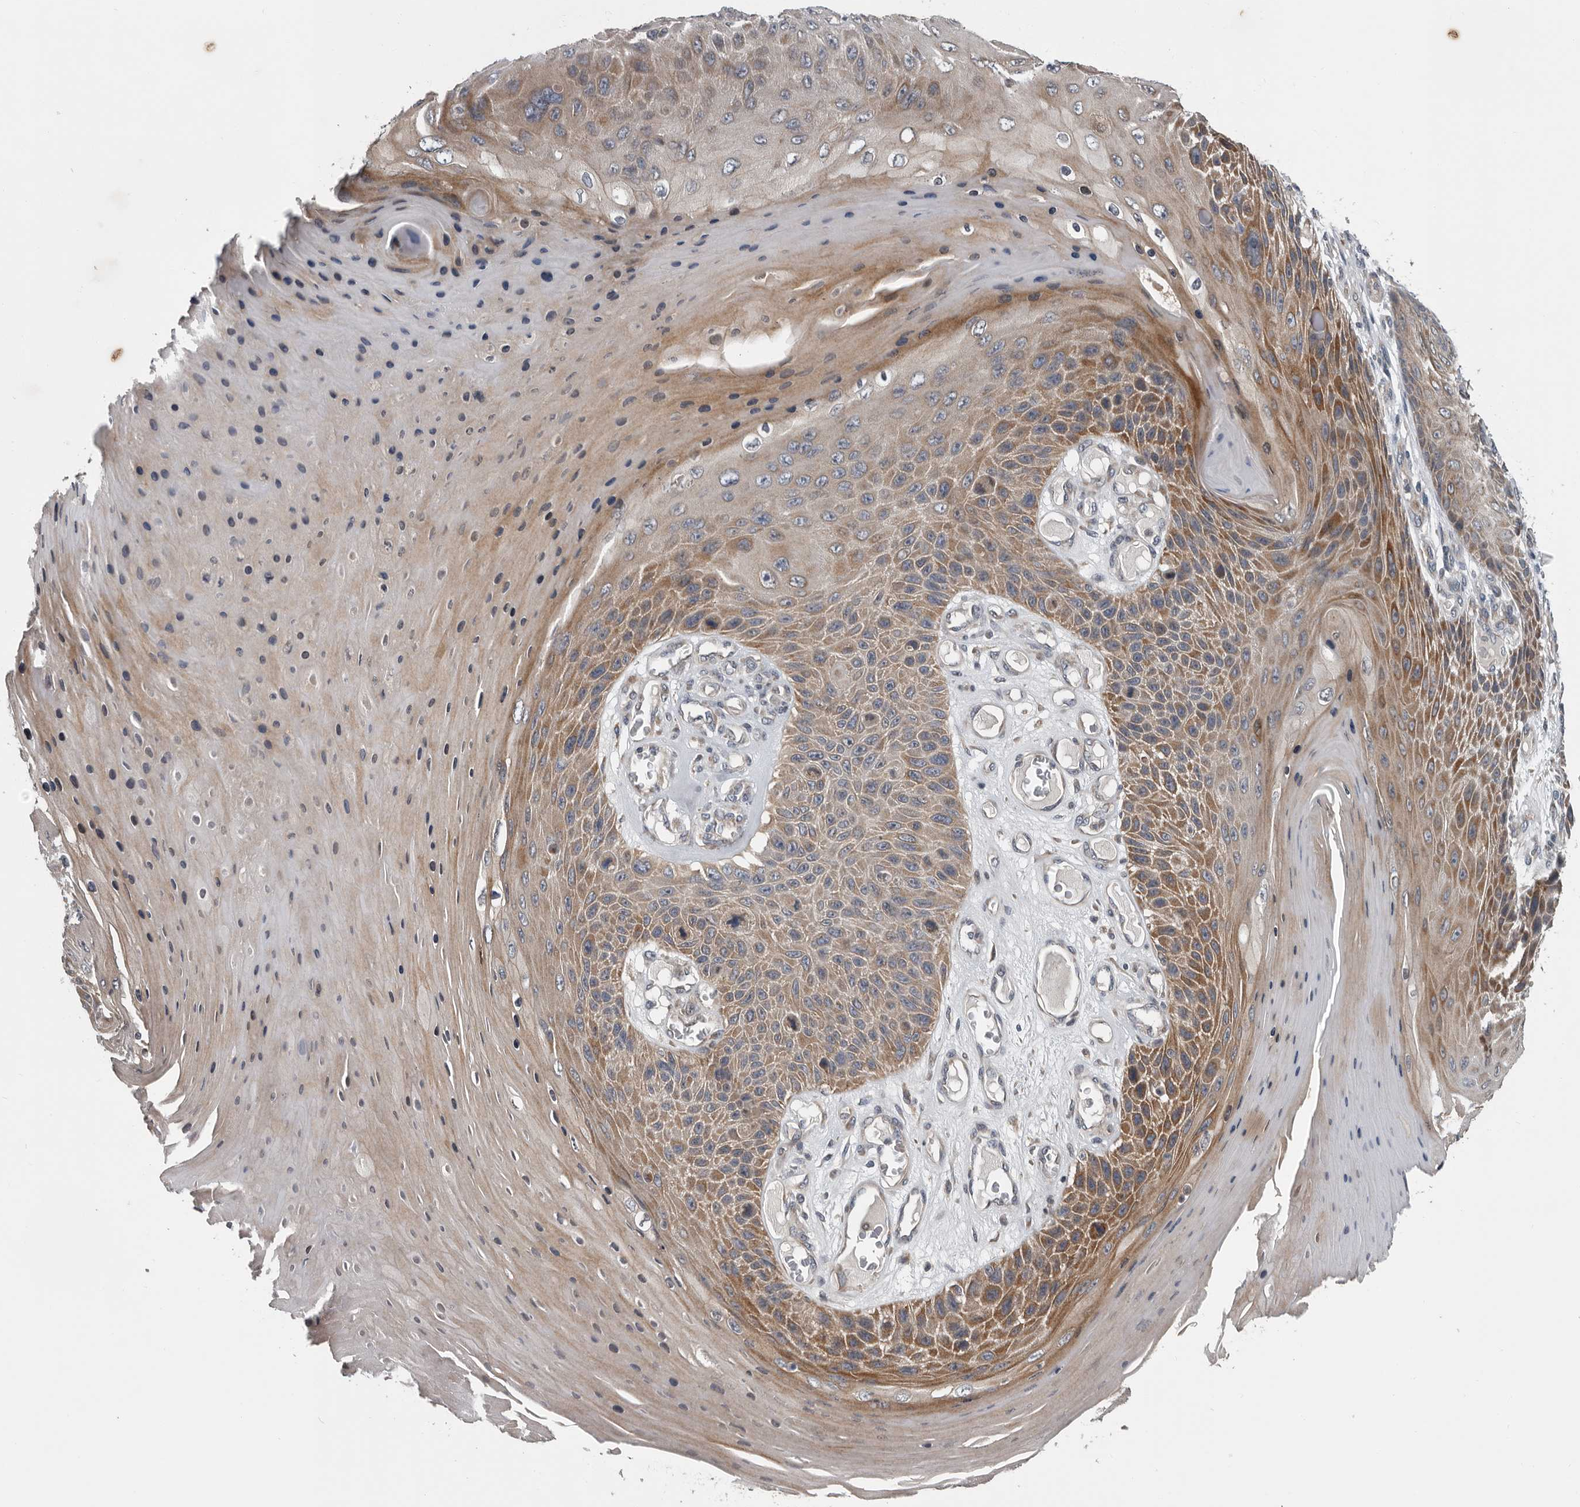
{"staining": {"intensity": "moderate", "quantity": ">75%", "location": "cytoplasmic/membranous"}, "tissue": "skin cancer", "cell_type": "Tumor cells", "image_type": "cancer", "snomed": [{"axis": "morphology", "description": "Squamous cell carcinoma, NOS"}, {"axis": "topography", "description": "Skin"}], "caption": "Human skin squamous cell carcinoma stained with a brown dye displays moderate cytoplasmic/membranous positive expression in about >75% of tumor cells.", "gene": "TMEM199", "patient": {"sex": "female", "age": 88}}